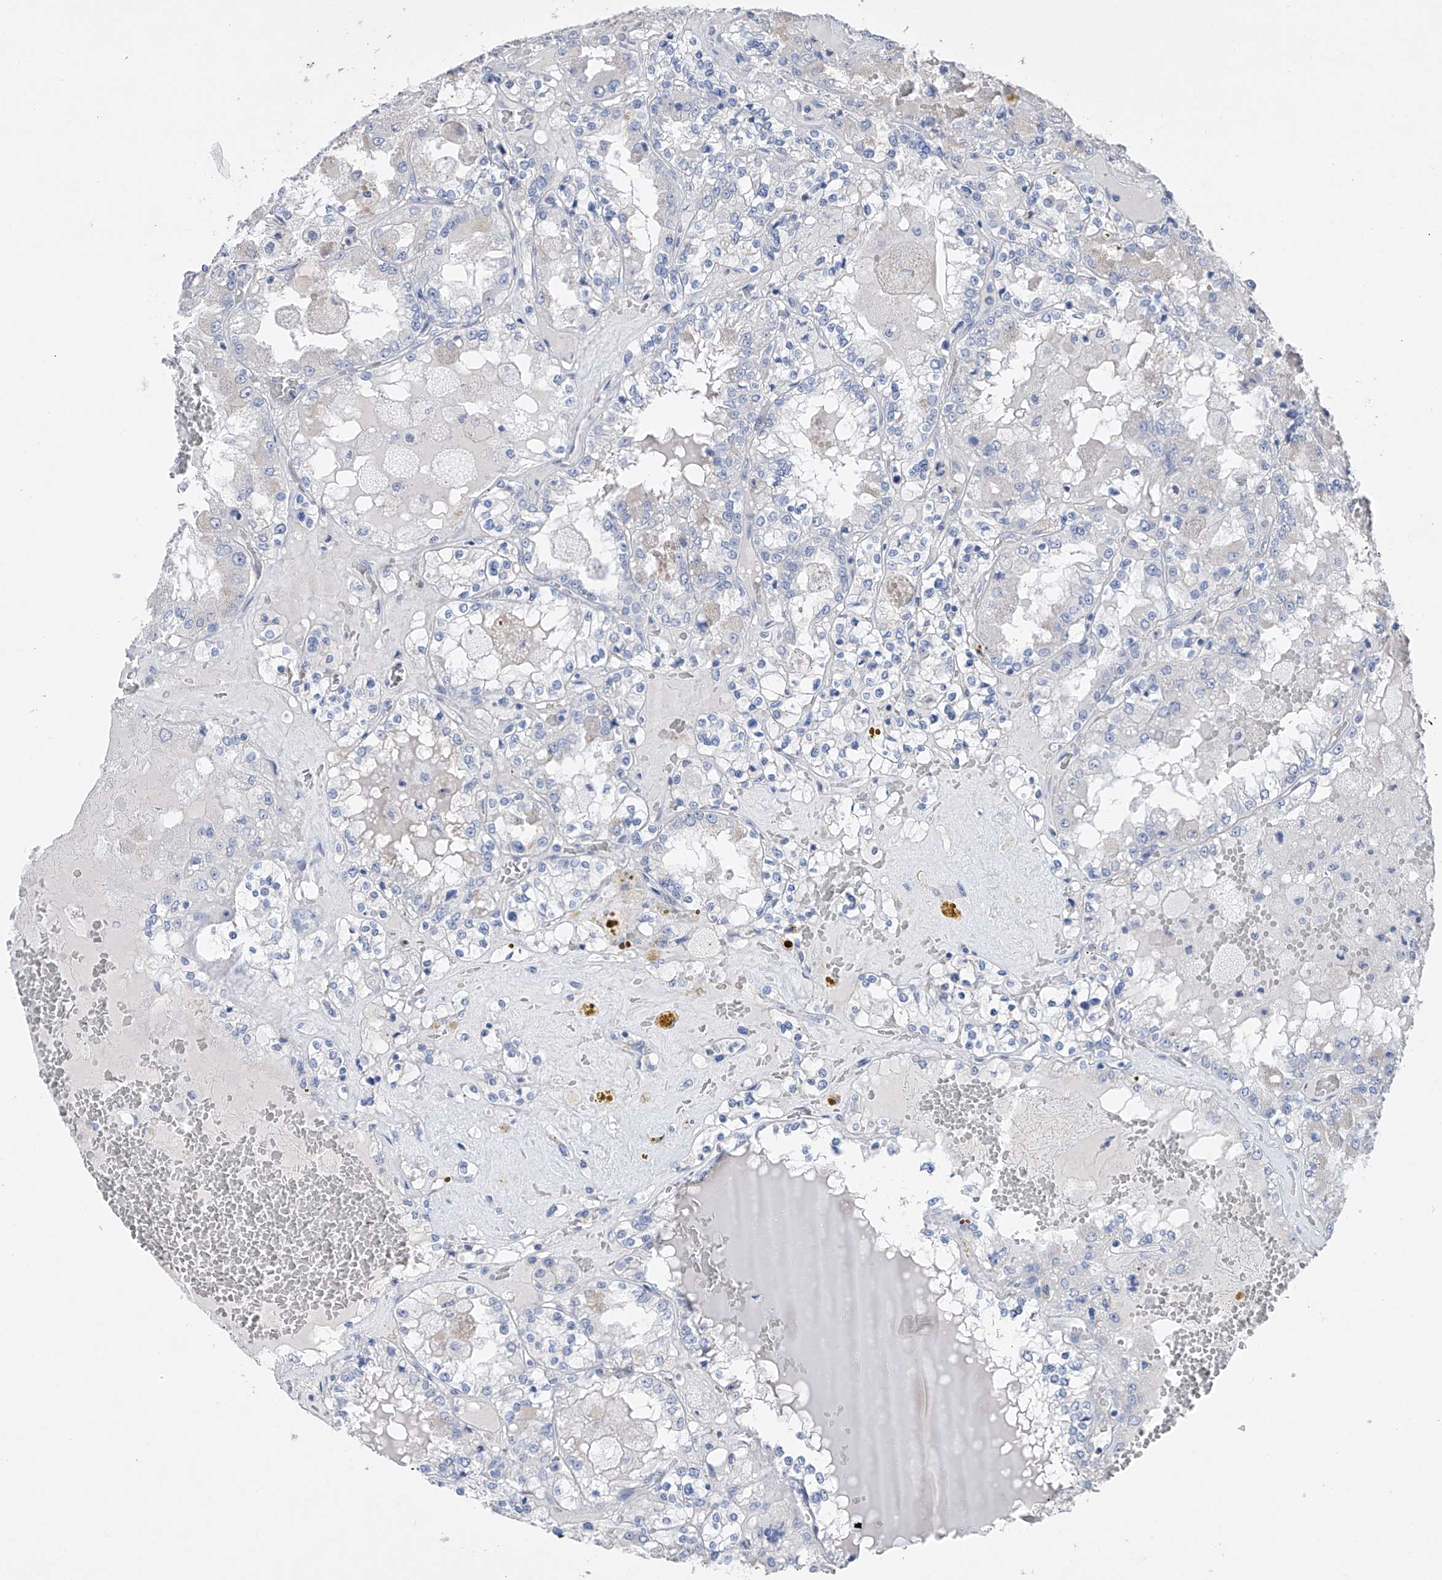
{"staining": {"intensity": "negative", "quantity": "none", "location": "none"}, "tissue": "renal cancer", "cell_type": "Tumor cells", "image_type": "cancer", "snomed": [{"axis": "morphology", "description": "Adenocarcinoma, NOS"}, {"axis": "topography", "description": "Kidney"}], "caption": "Immunohistochemistry of renal cancer (adenocarcinoma) displays no expression in tumor cells. (Immunohistochemistry (ihc), brightfield microscopy, high magnification).", "gene": "ADRA1A", "patient": {"sex": "female", "age": 56}}